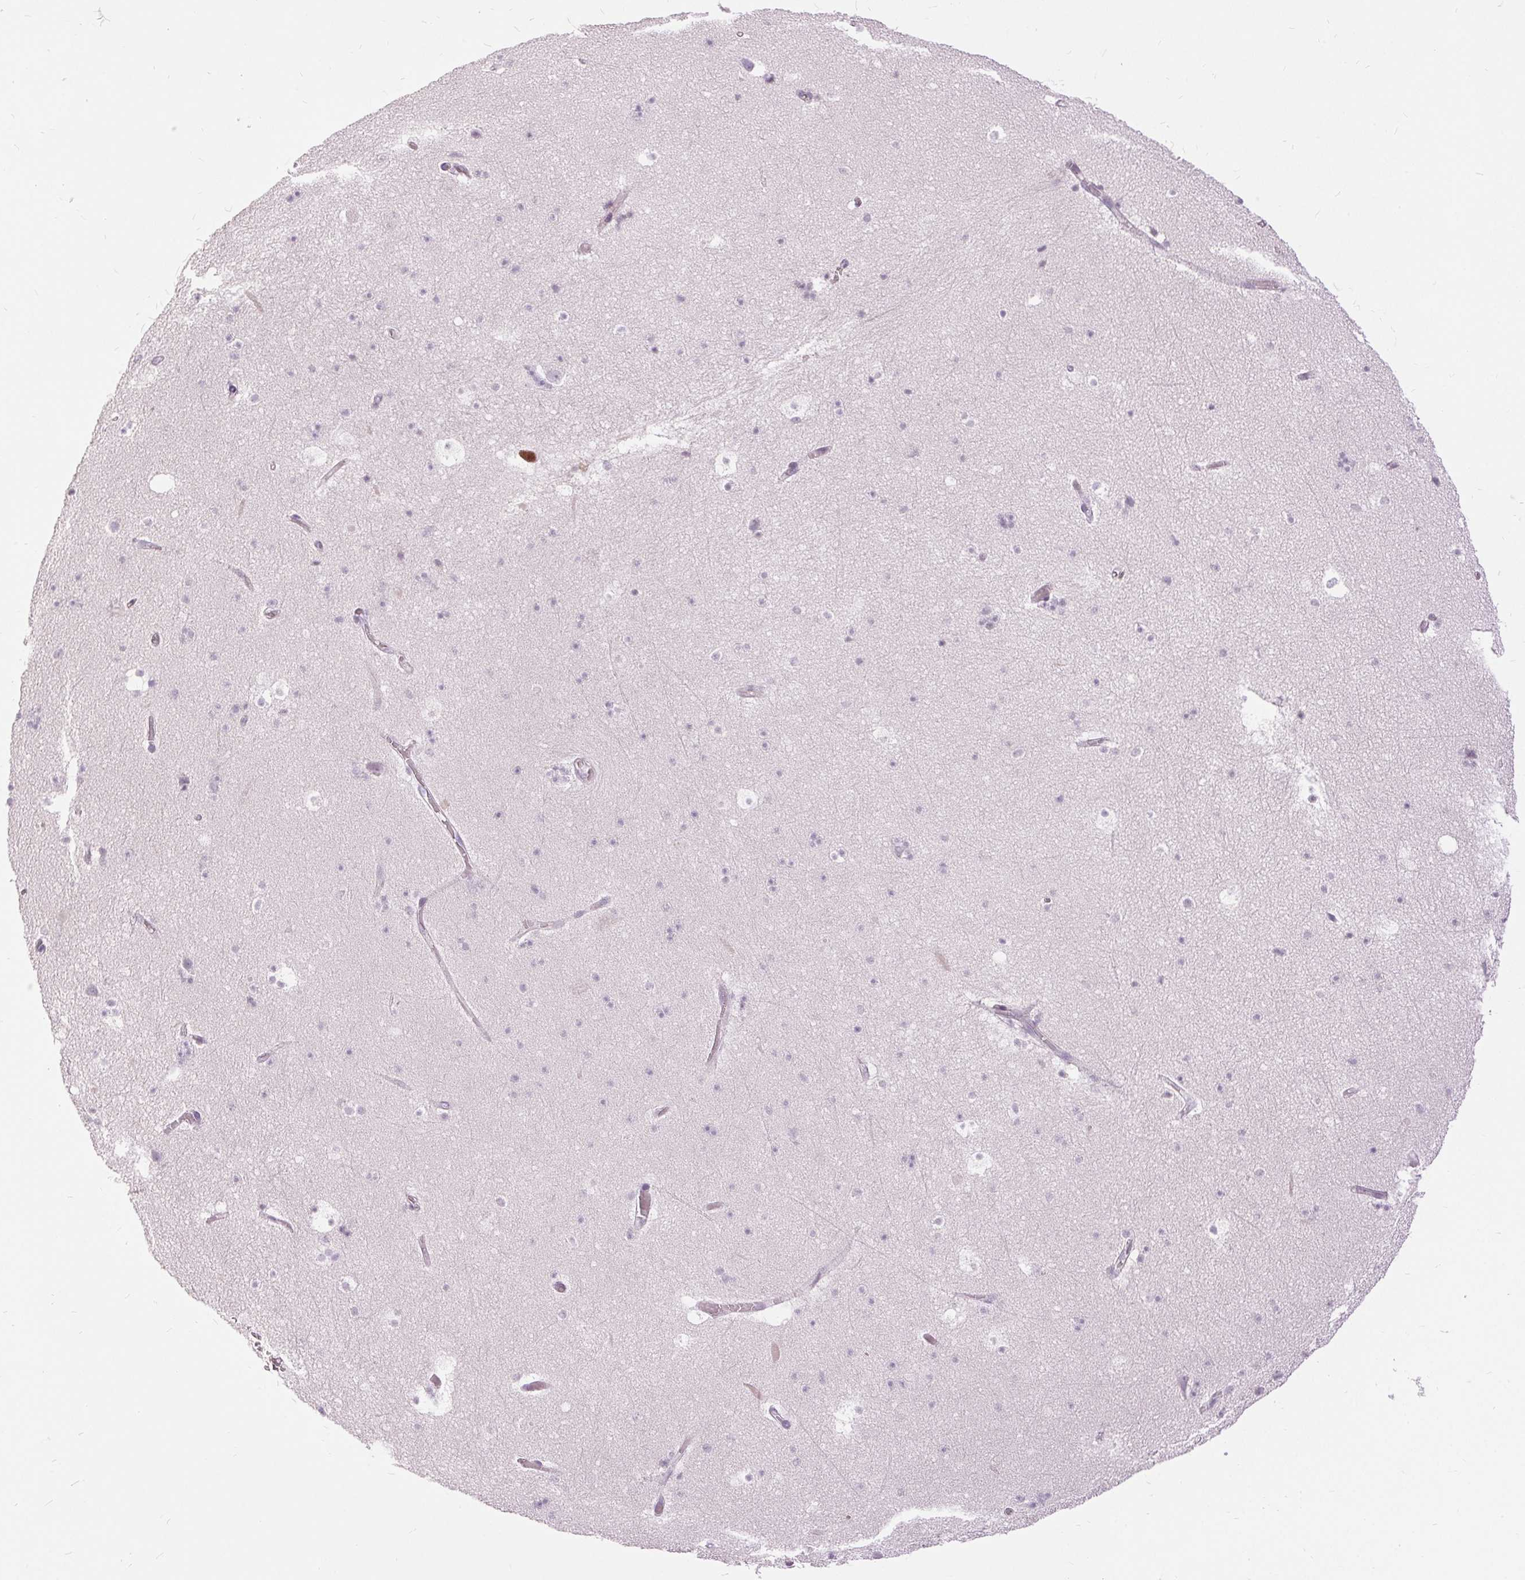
{"staining": {"intensity": "negative", "quantity": "none", "location": "none"}, "tissue": "hippocampus", "cell_type": "Glial cells", "image_type": "normal", "snomed": [{"axis": "morphology", "description": "Normal tissue, NOS"}, {"axis": "topography", "description": "Hippocampus"}], "caption": "Micrograph shows no protein positivity in glial cells of normal hippocampus.", "gene": "DSG3", "patient": {"sex": "male", "age": 26}}